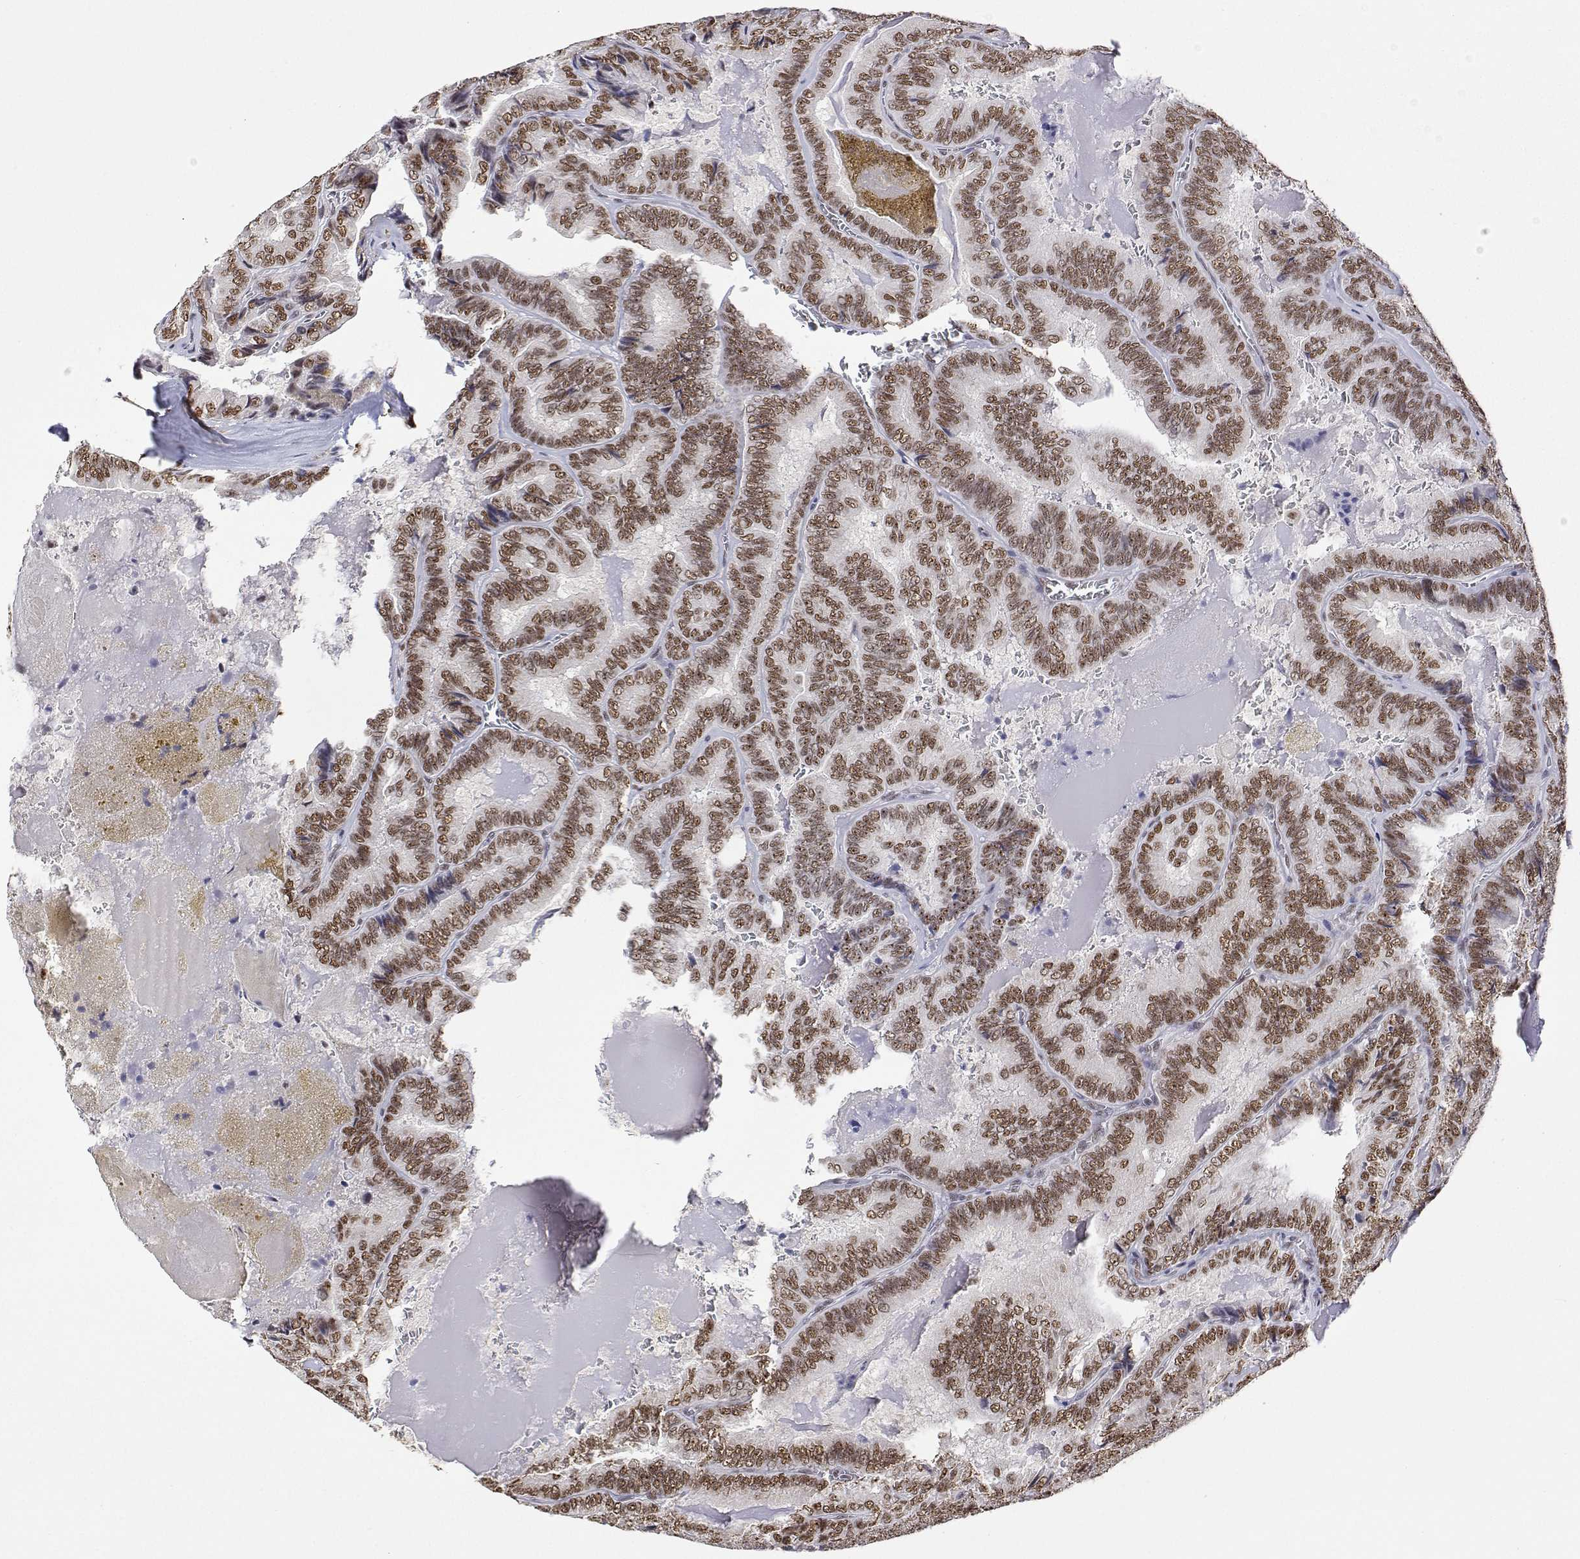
{"staining": {"intensity": "moderate", "quantity": ">75%", "location": "nuclear"}, "tissue": "thyroid cancer", "cell_type": "Tumor cells", "image_type": "cancer", "snomed": [{"axis": "morphology", "description": "Papillary adenocarcinoma, NOS"}, {"axis": "topography", "description": "Thyroid gland"}], "caption": "IHC of human thyroid cancer demonstrates medium levels of moderate nuclear positivity in about >75% of tumor cells. (Brightfield microscopy of DAB IHC at high magnification).", "gene": "ADAR", "patient": {"sex": "female", "age": 75}}